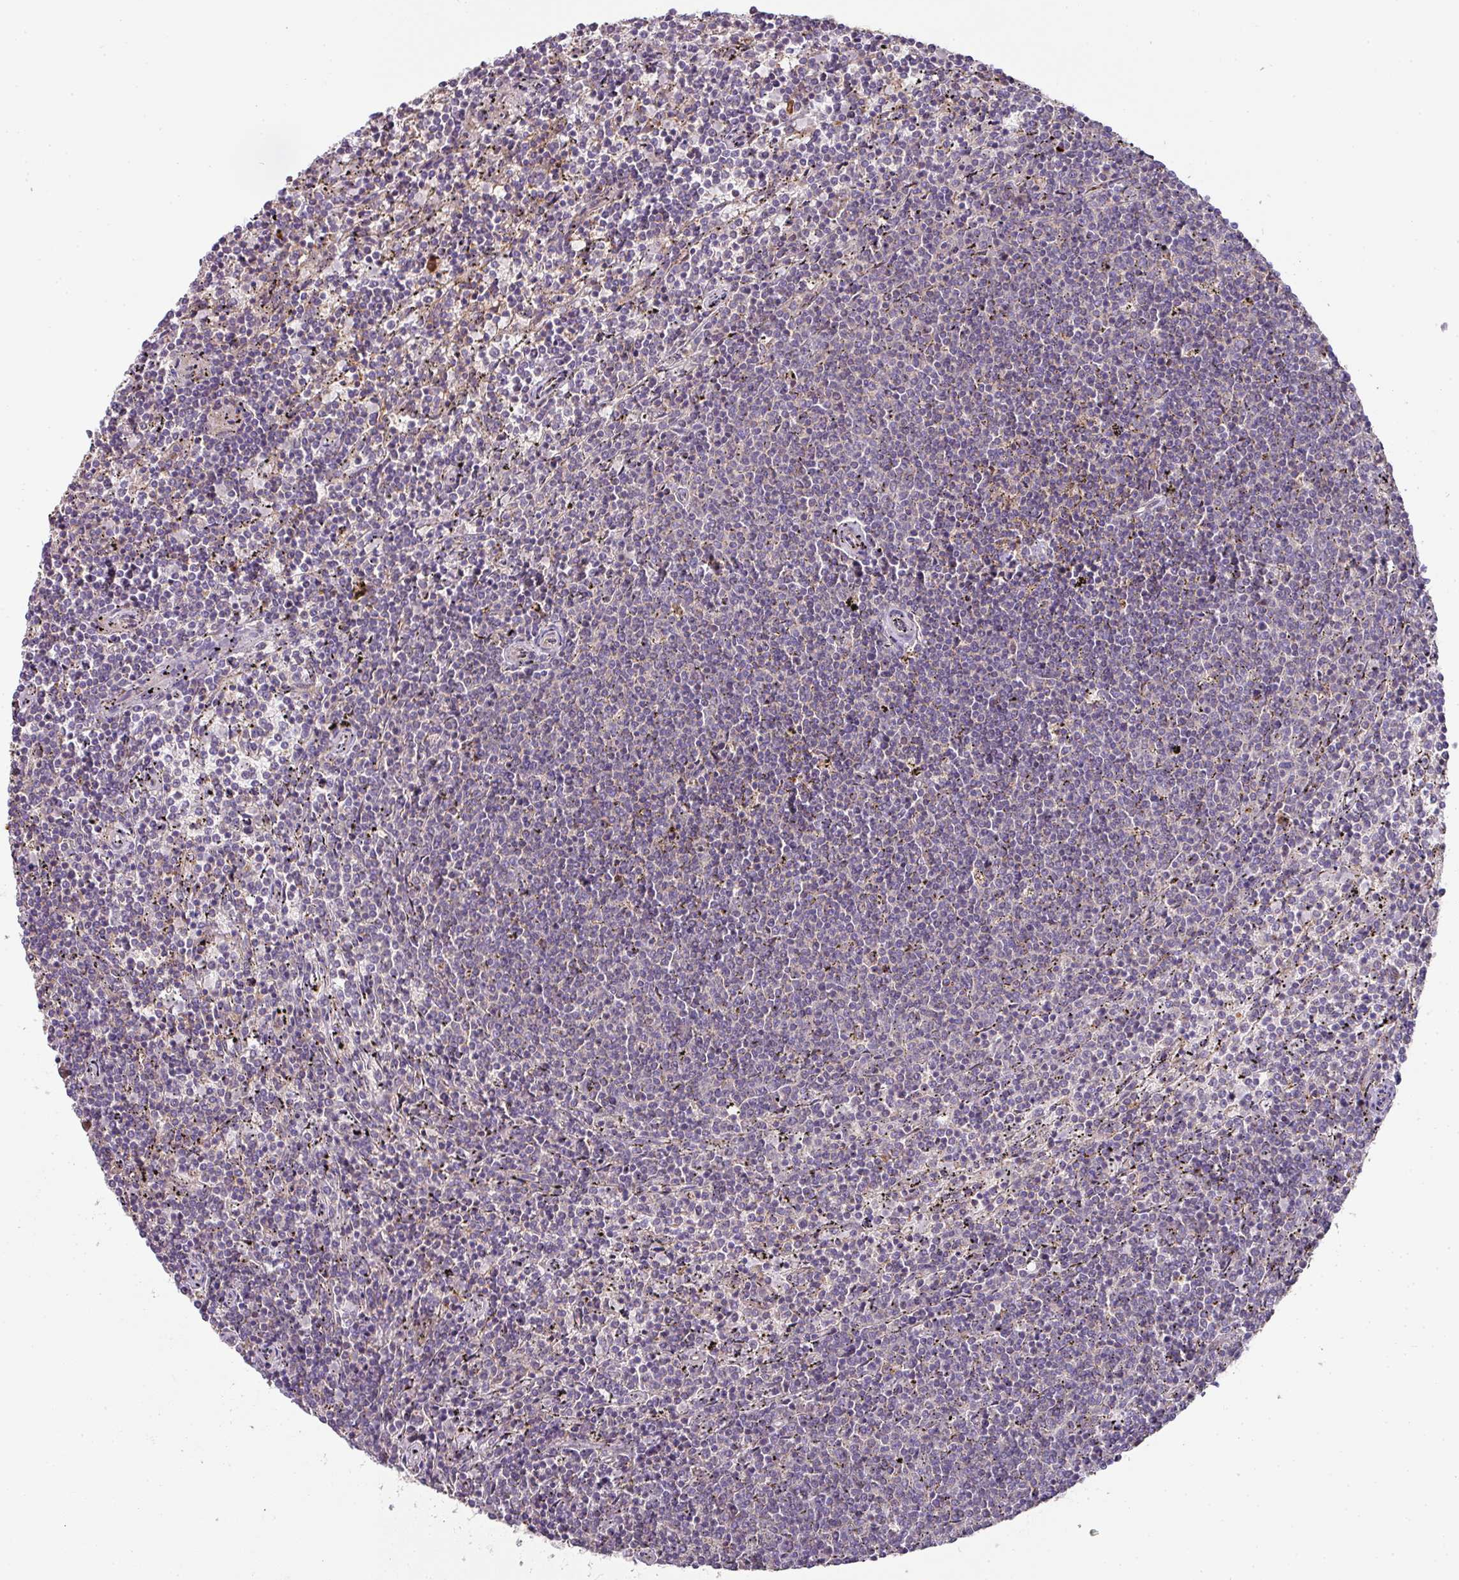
{"staining": {"intensity": "negative", "quantity": "none", "location": "none"}, "tissue": "lymphoma", "cell_type": "Tumor cells", "image_type": "cancer", "snomed": [{"axis": "morphology", "description": "Malignant lymphoma, non-Hodgkin's type, Low grade"}, {"axis": "topography", "description": "Spleen"}], "caption": "Immunohistochemical staining of human lymphoma reveals no significant positivity in tumor cells.", "gene": "STK35", "patient": {"sex": "female", "age": 50}}